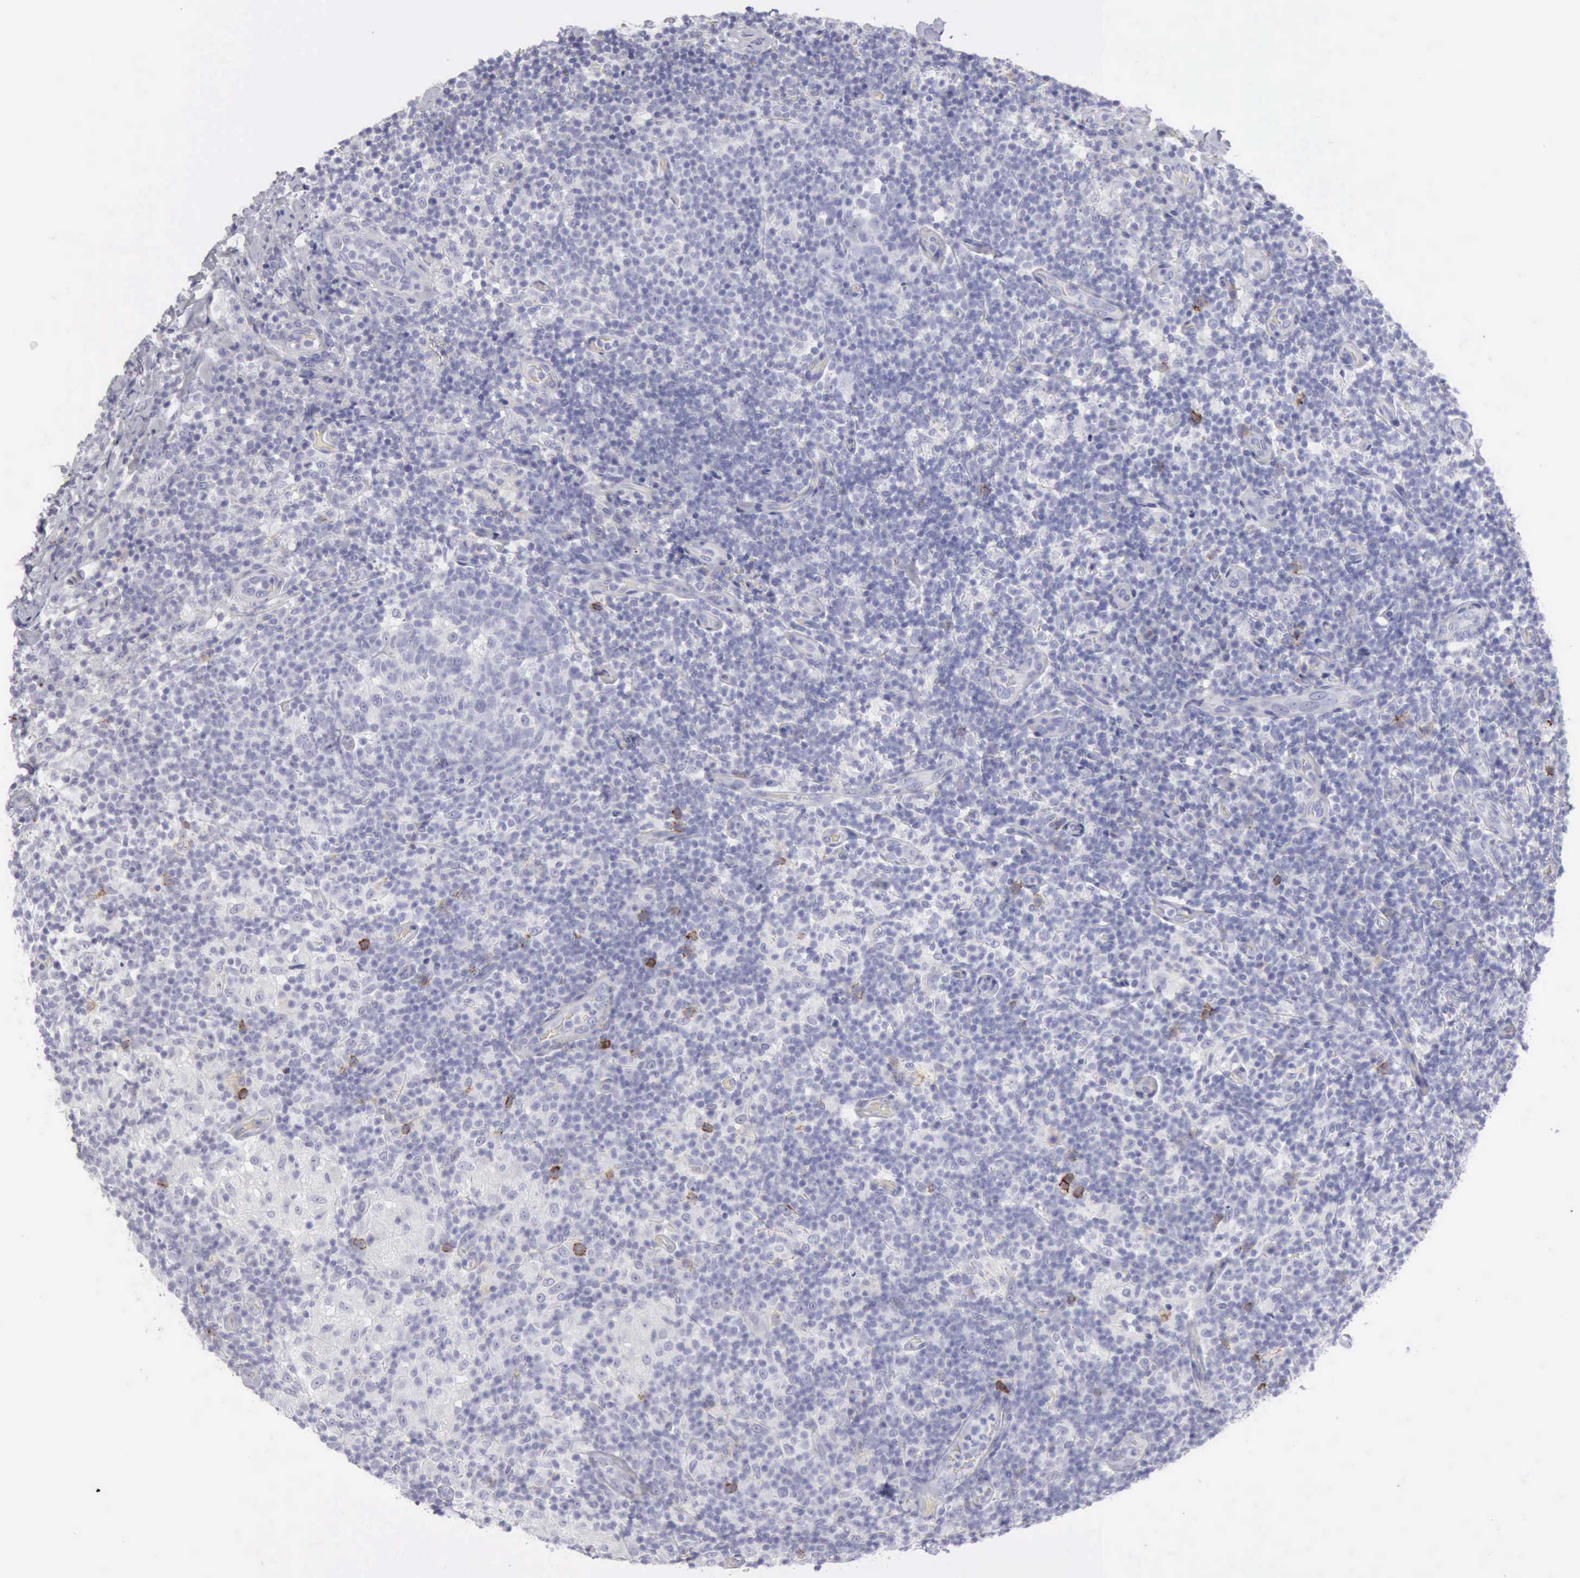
{"staining": {"intensity": "negative", "quantity": "none", "location": "none"}, "tissue": "lymph node", "cell_type": "Germinal center cells", "image_type": "normal", "snomed": [{"axis": "morphology", "description": "Normal tissue, NOS"}, {"axis": "morphology", "description": "Inflammation, NOS"}, {"axis": "topography", "description": "Lymph node"}], "caption": "DAB immunohistochemical staining of benign human lymph node demonstrates no significant expression in germinal center cells. (Brightfield microscopy of DAB immunohistochemistry at high magnification).", "gene": "NCAM1", "patient": {"sex": "male", "age": 46}}